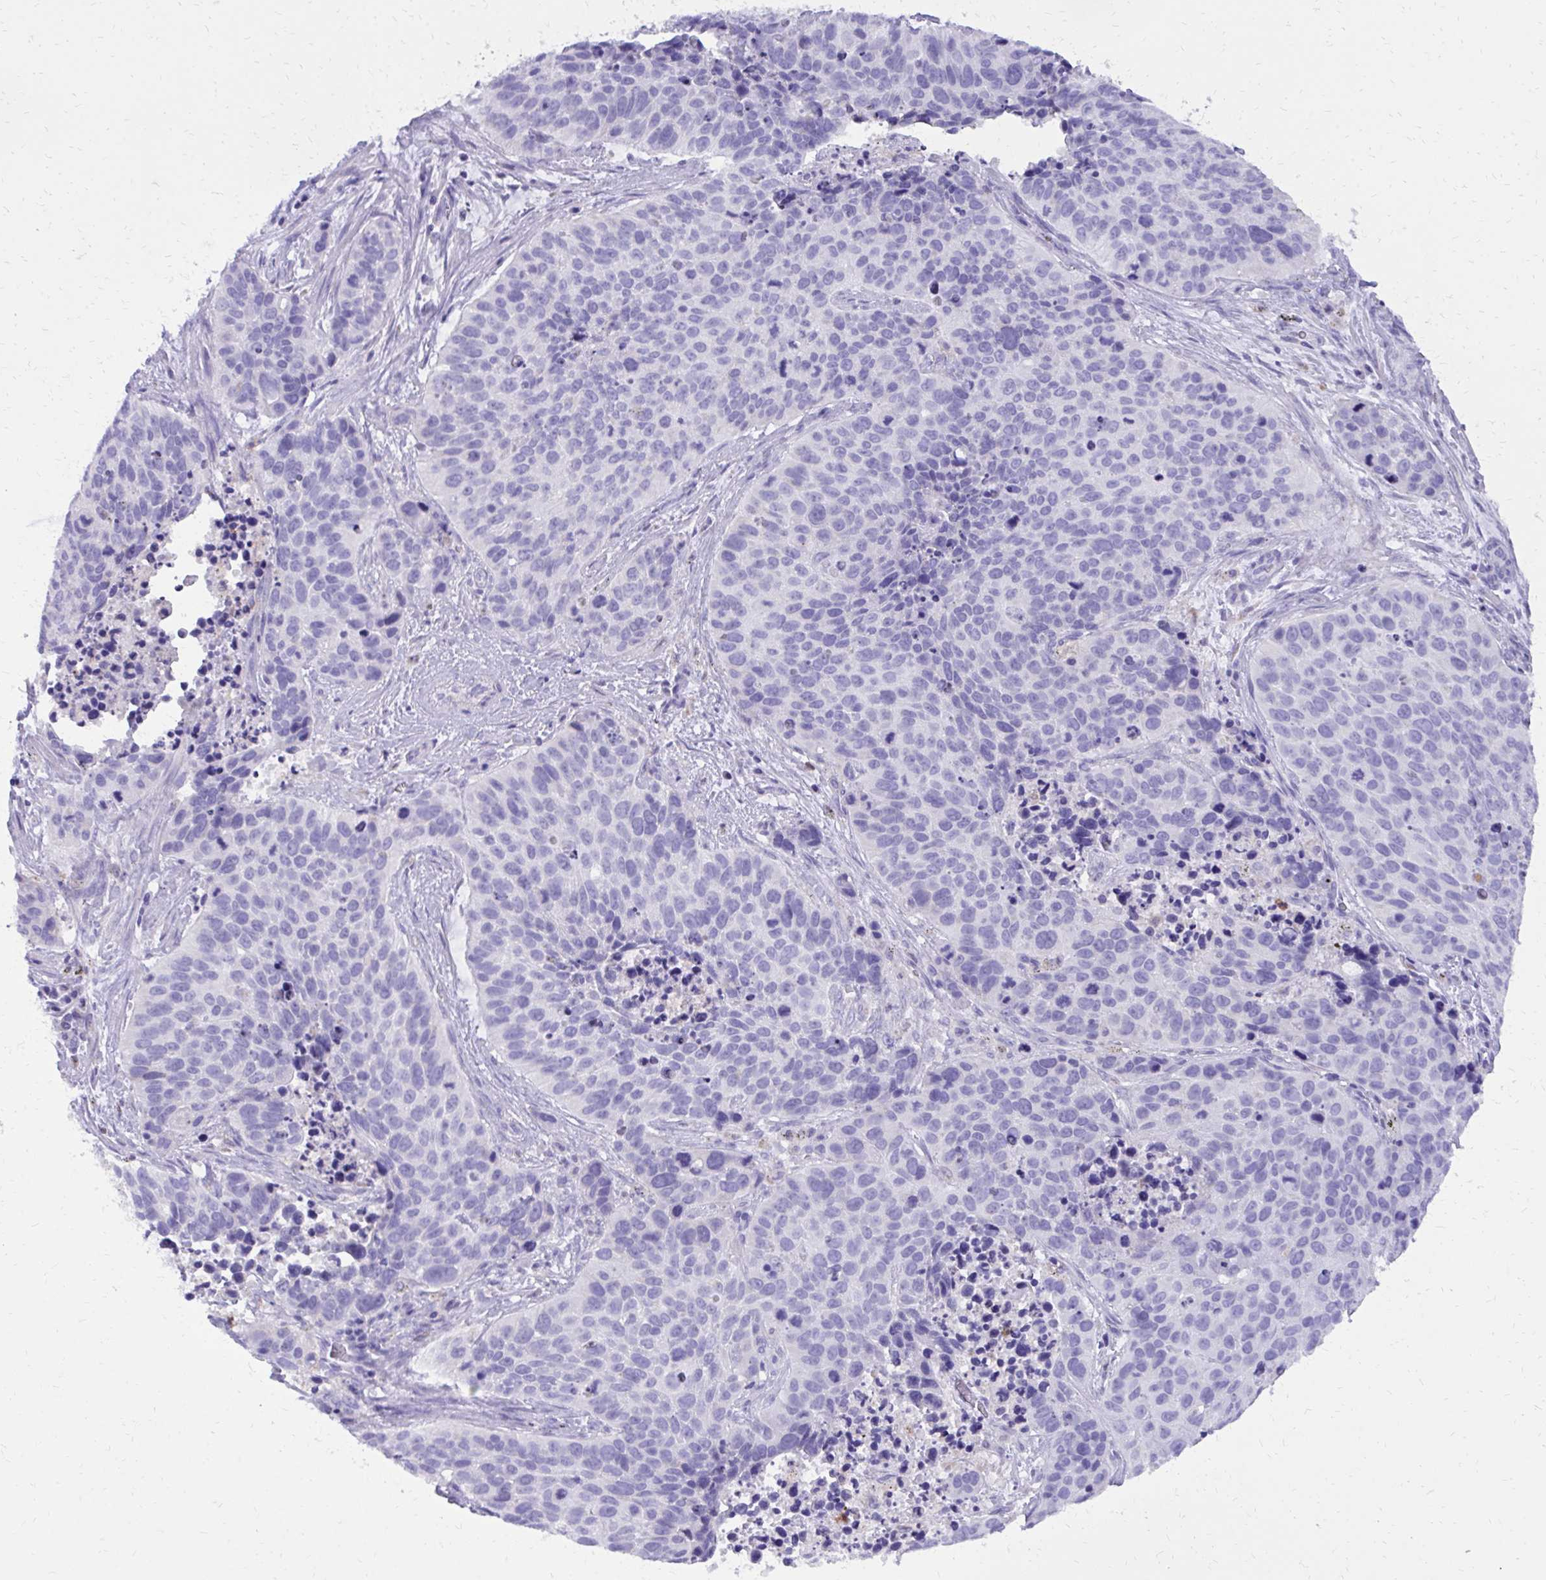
{"staining": {"intensity": "negative", "quantity": "none", "location": "none"}, "tissue": "lung cancer", "cell_type": "Tumor cells", "image_type": "cancer", "snomed": [{"axis": "morphology", "description": "Squamous cell carcinoma, NOS"}, {"axis": "topography", "description": "Lung"}], "caption": "Lung squamous cell carcinoma stained for a protein using immunohistochemistry (IHC) displays no staining tumor cells.", "gene": "CAT", "patient": {"sex": "male", "age": 62}}